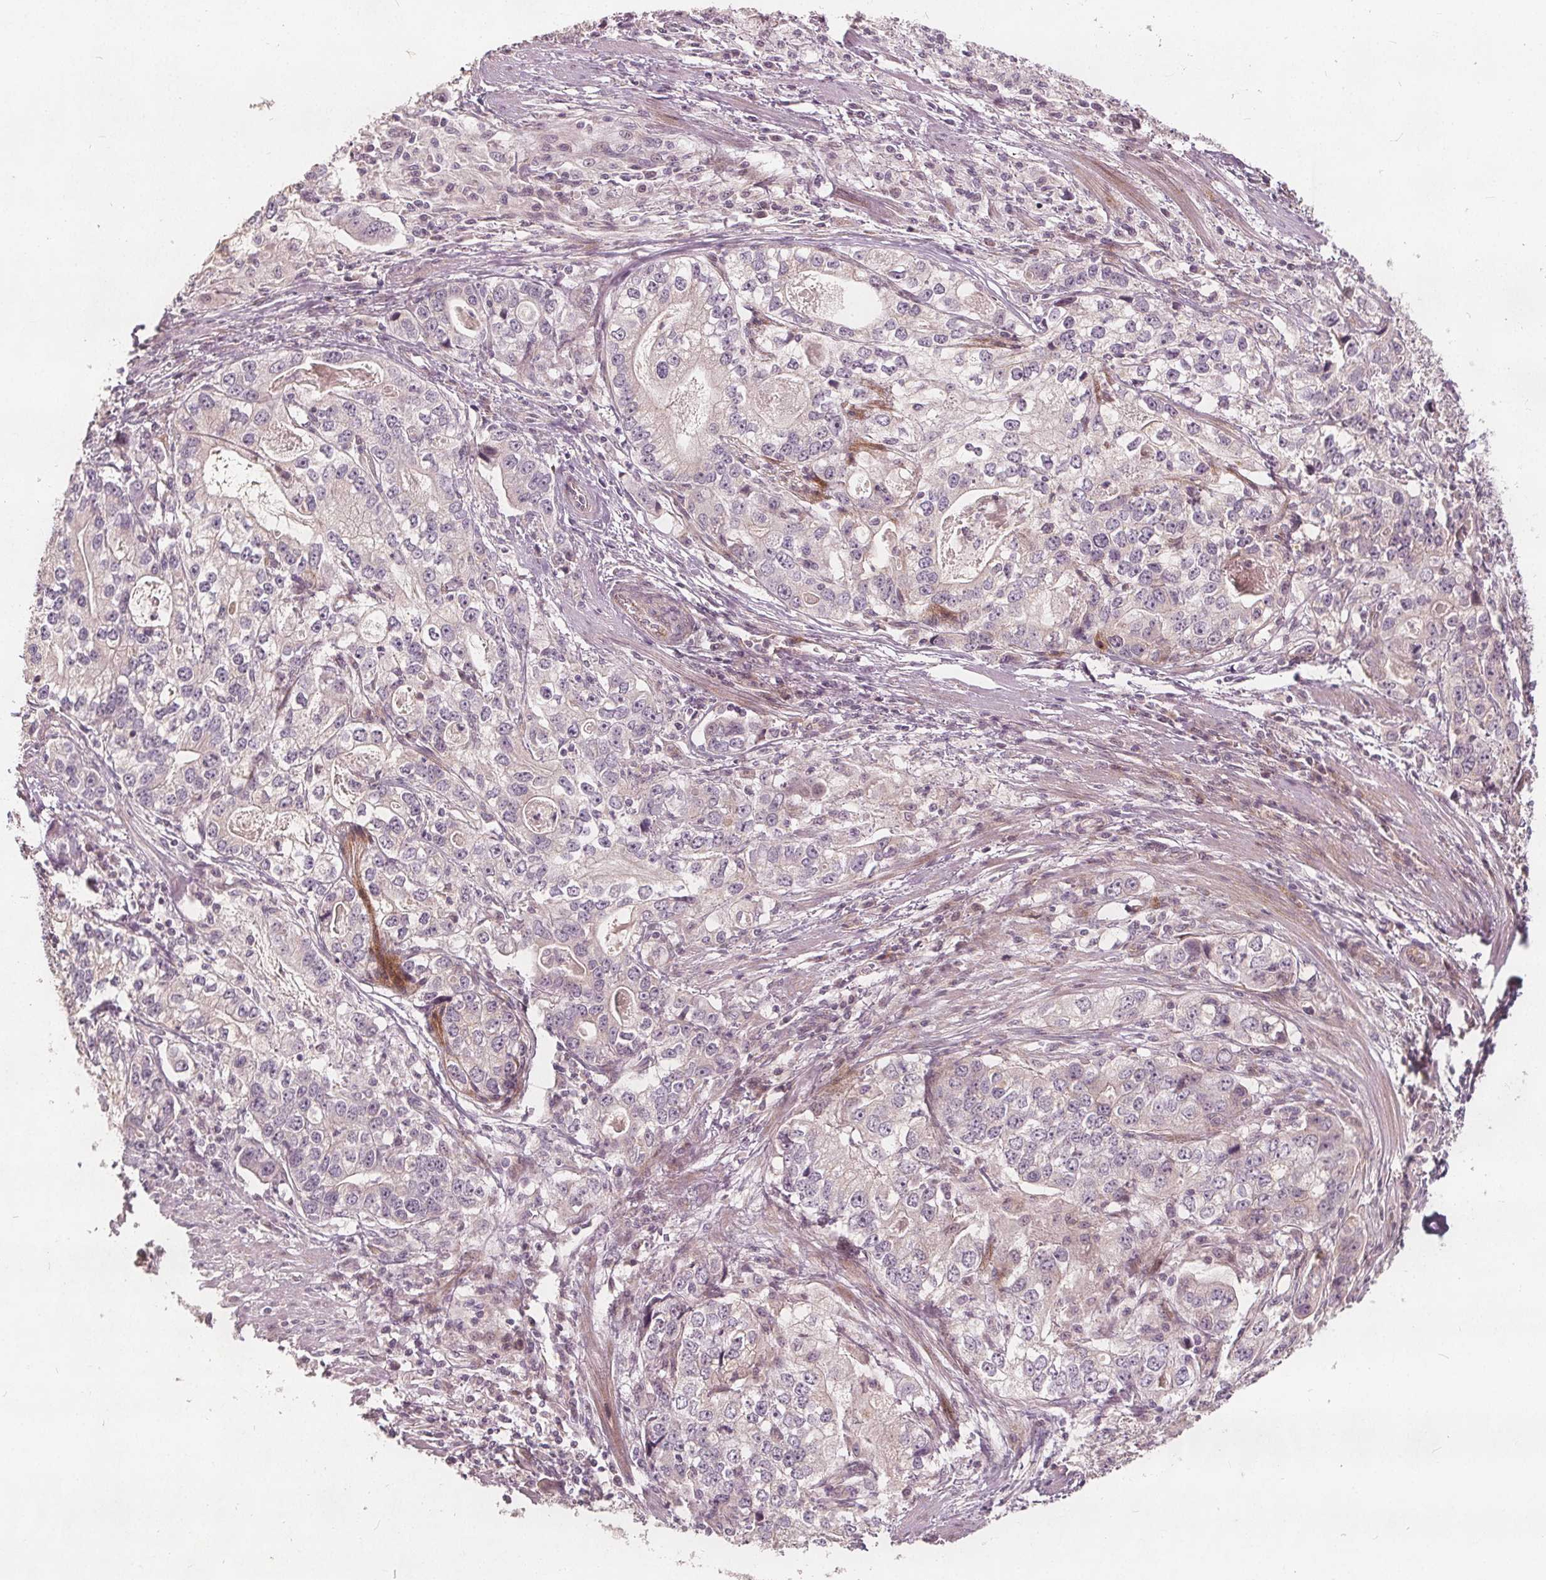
{"staining": {"intensity": "negative", "quantity": "none", "location": "none"}, "tissue": "stomach cancer", "cell_type": "Tumor cells", "image_type": "cancer", "snomed": [{"axis": "morphology", "description": "Adenocarcinoma, NOS"}, {"axis": "topography", "description": "Stomach, lower"}], "caption": "Stomach cancer (adenocarcinoma) was stained to show a protein in brown. There is no significant positivity in tumor cells.", "gene": "PTPRT", "patient": {"sex": "female", "age": 72}}